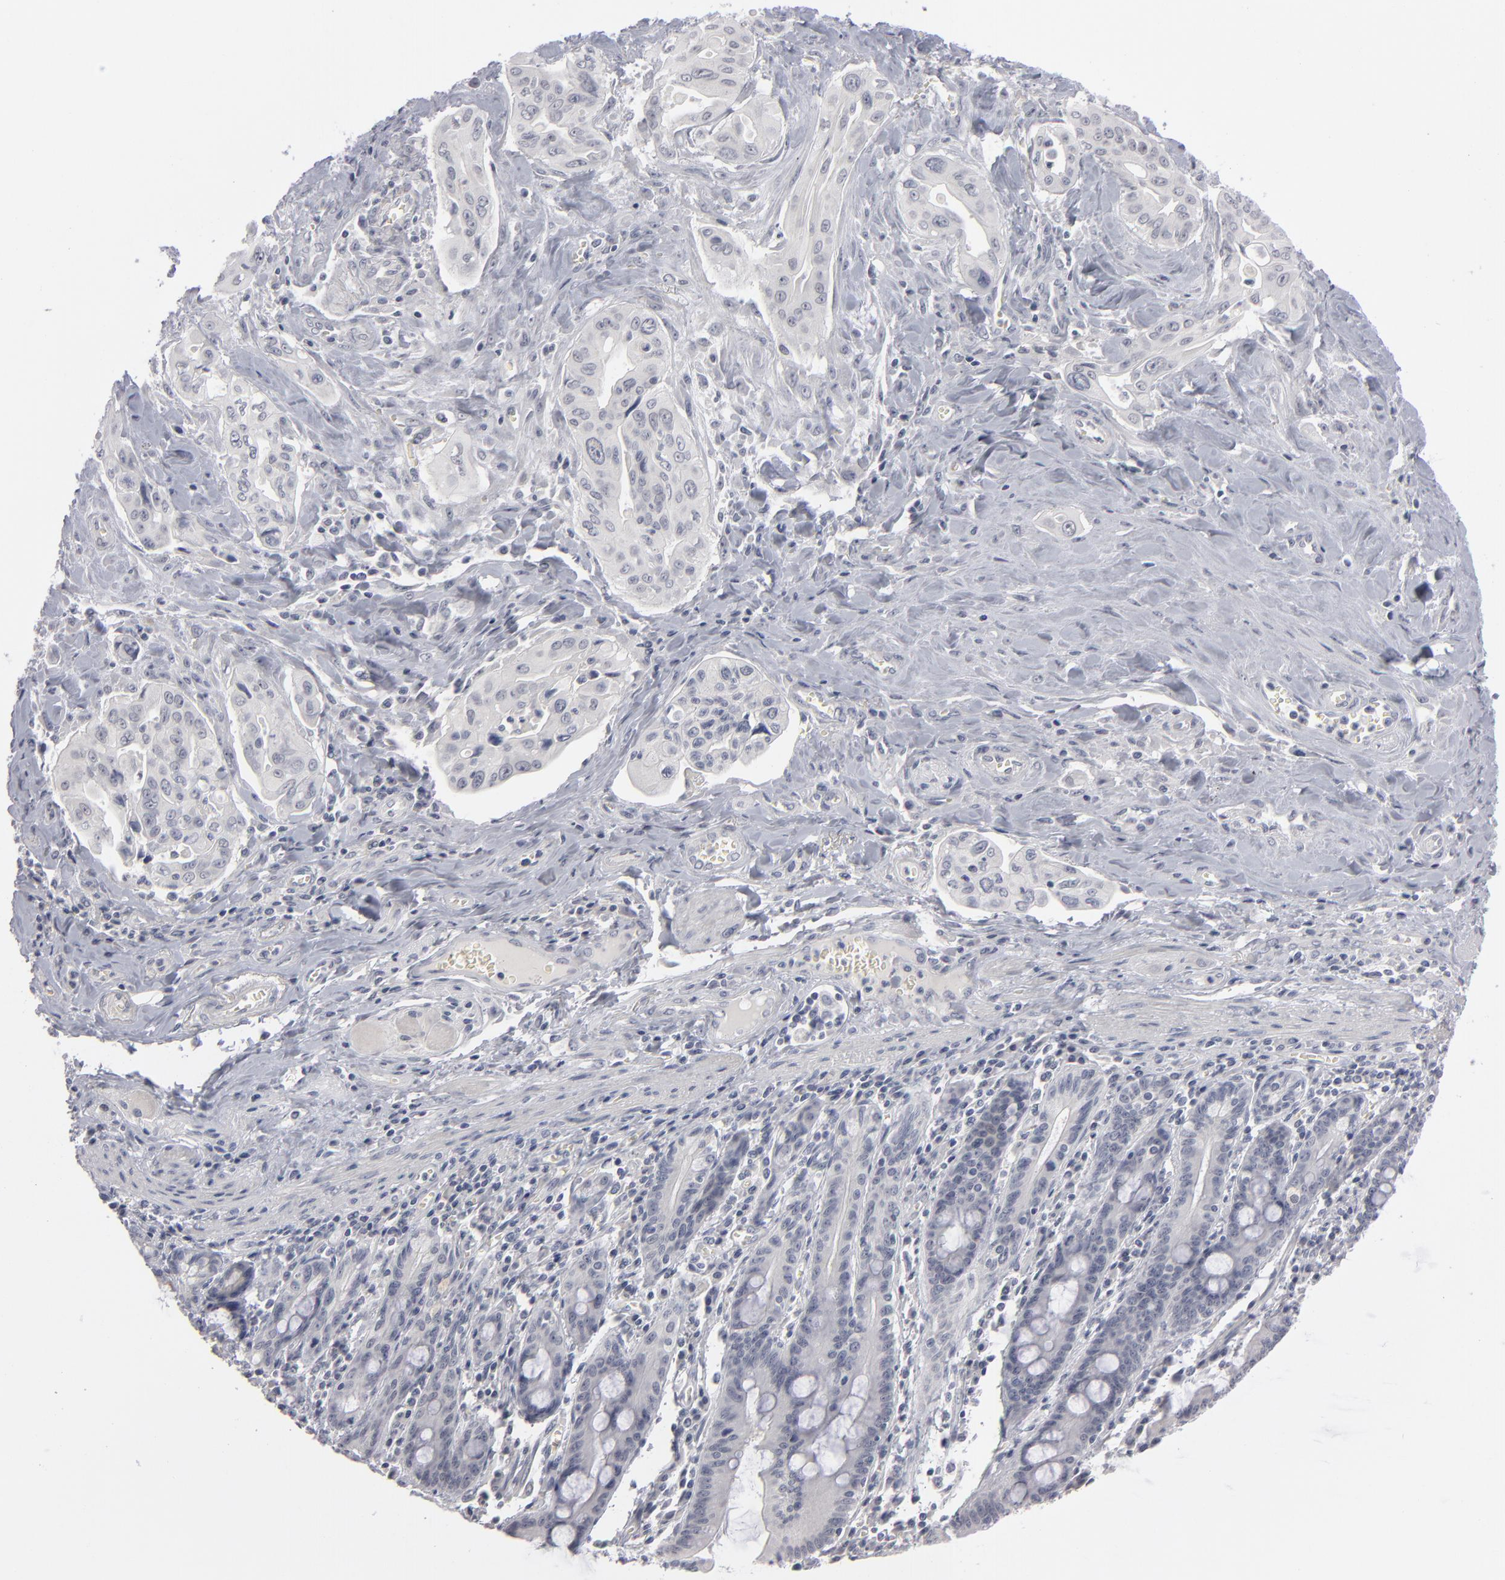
{"staining": {"intensity": "negative", "quantity": "none", "location": "none"}, "tissue": "pancreatic cancer", "cell_type": "Tumor cells", "image_type": "cancer", "snomed": [{"axis": "morphology", "description": "Adenocarcinoma, NOS"}, {"axis": "topography", "description": "Pancreas"}], "caption": "The histopathology image displays no staining of tumor cells in pancreatic adenocarcinoma. (Immunohistochemistry, brightfield microscopy, high magnification).", "gene": "KIAA1210", "patient": {"sex": "male", "age": 77}}